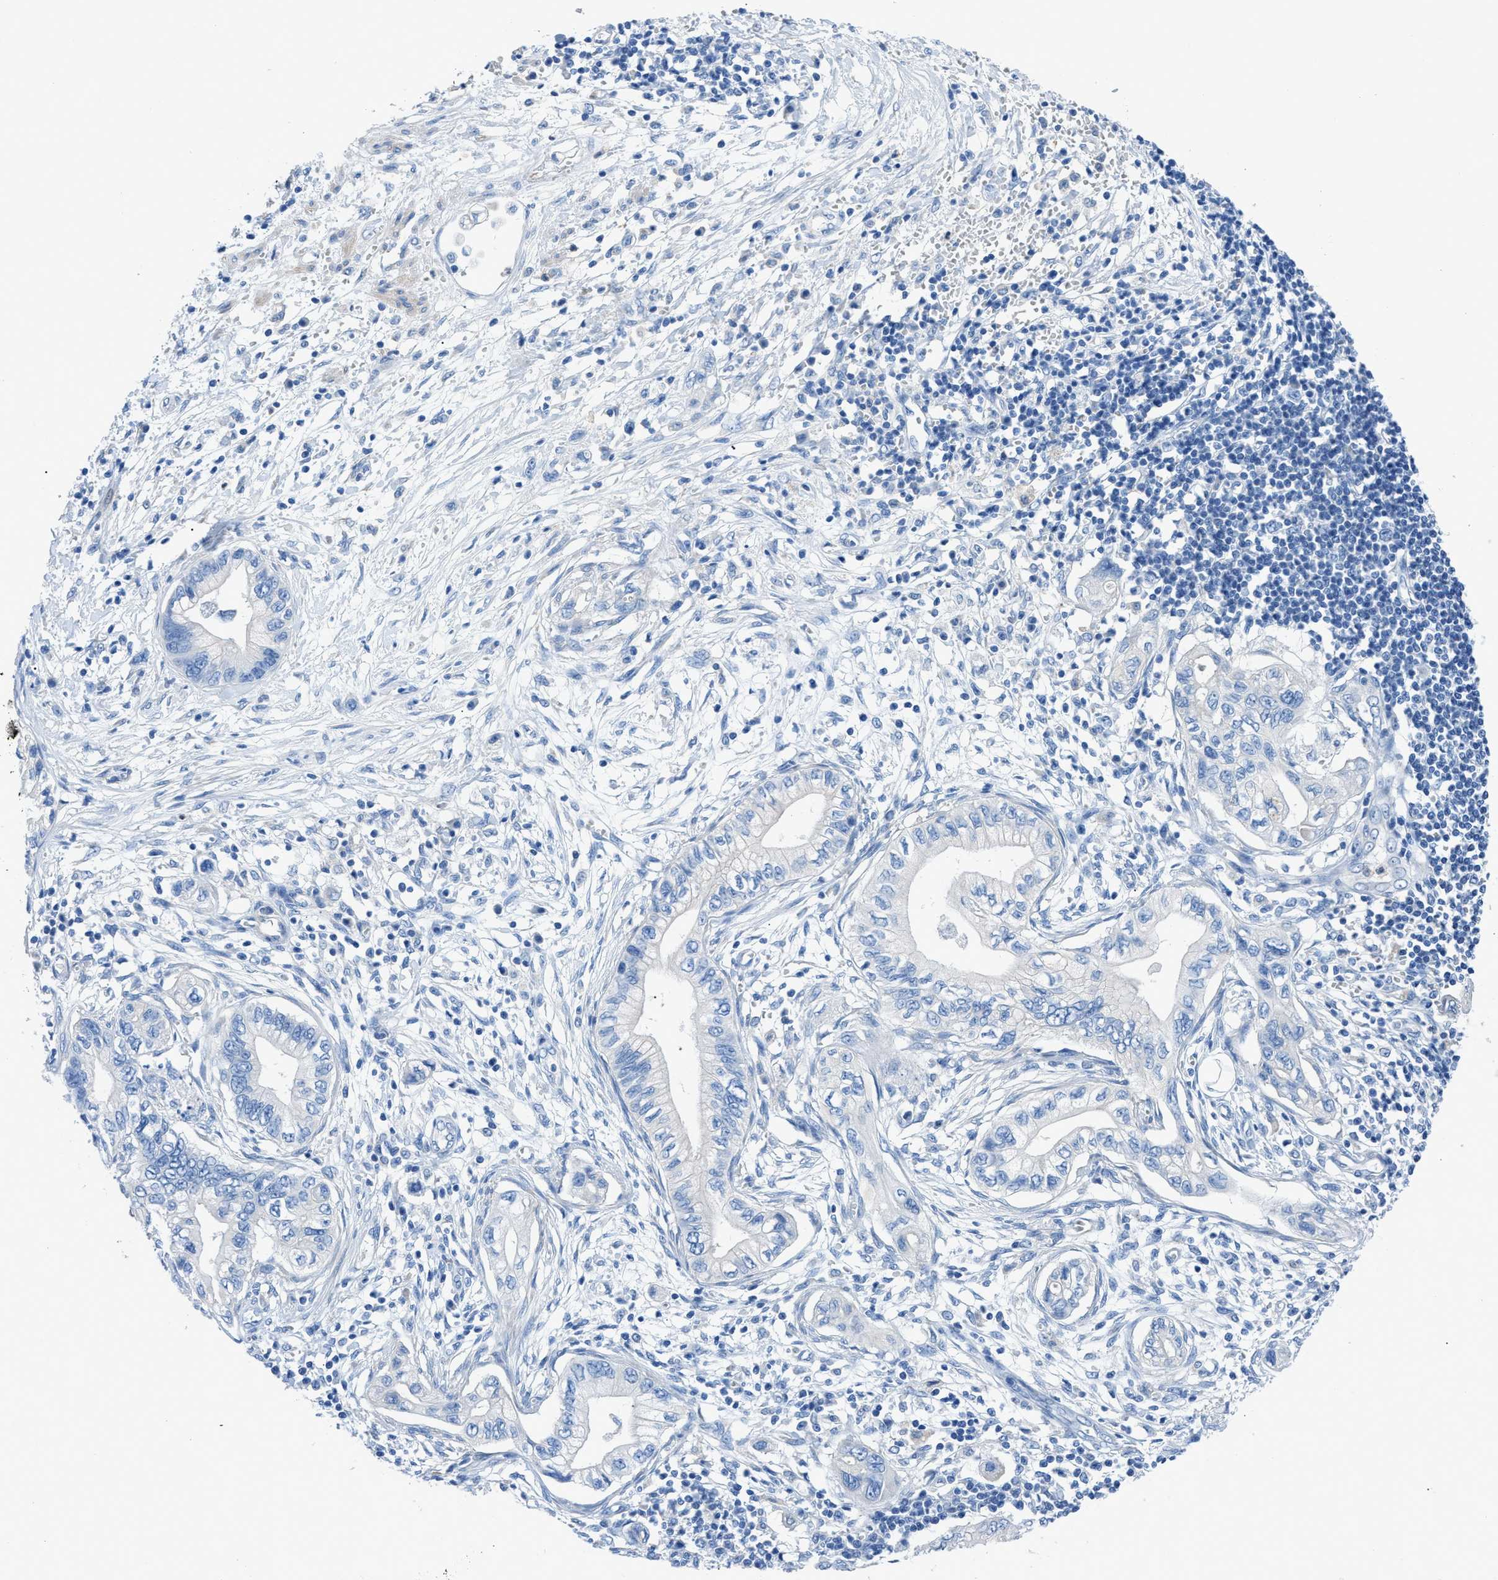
{"staining": {"intensity": "negative", "quantity": "none", "location": "none"}, "tissue": "pancreatic cancer", "cell_type": "Tumor cells", "image_type": "cancer", "snomed": [{"axis": "morphology", "description": "Adenocarcinoma, NOS"}, {"axis": "topography", "description": "Pancreas"}], "caption": "IHC image of human pancreatic cancer stained for a protein (brown), which displays no staining in tumor cells.", "gene": "ITPR1", "patient": {"sex": "male", "age": 56}}